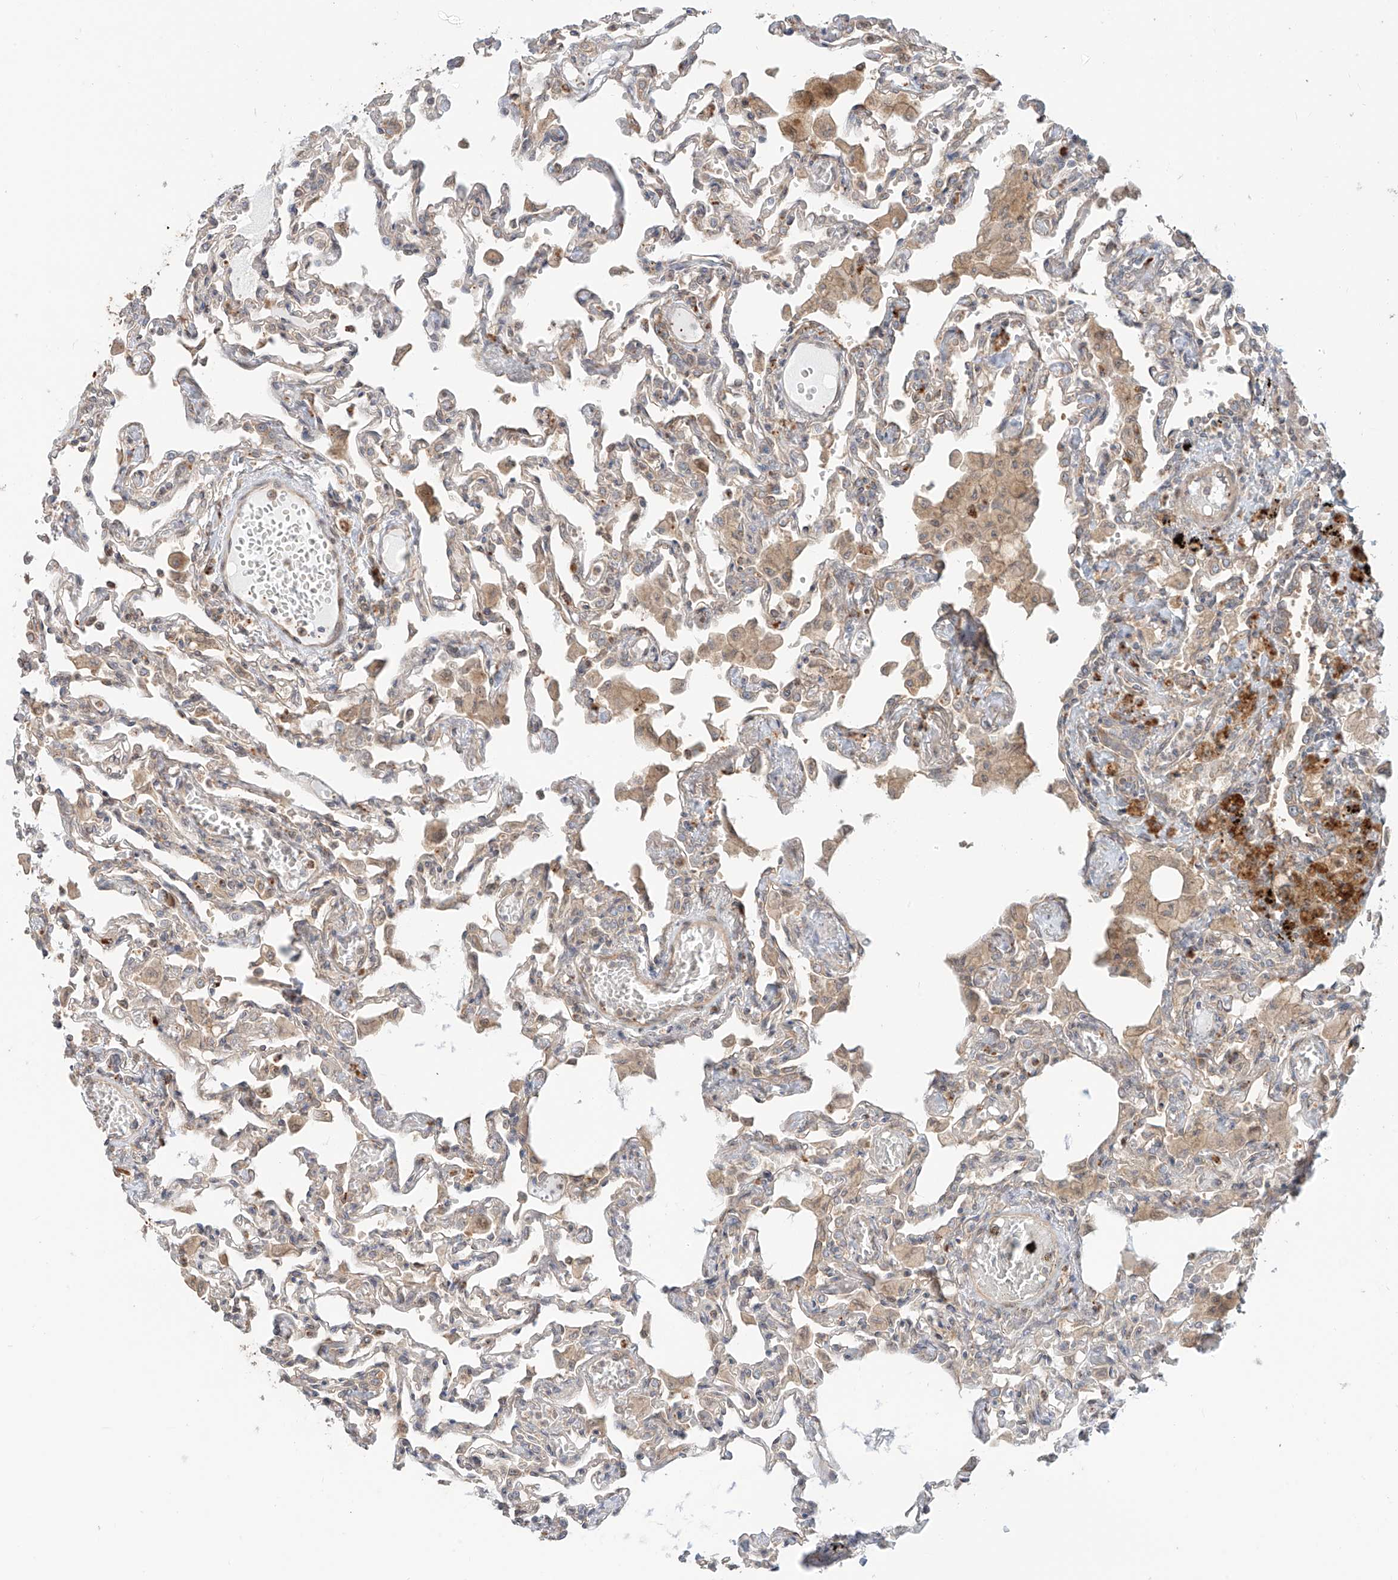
{"staining": {"intensity": "weak", "quantity": "<25%", "location": "cytoplasmic/membranous"}, "tissue": "lung", "cell_type": "Alveolar cells", "image_type": "normal", "snomed": [{"axis": "morphology", "description": "Normal tissue, NOS"}, {"axis": "topography", "description": "Bronchus"}, {"axis": "topography", "description": "Lung"}], "caption": "Immunohistochemical staining of normal lung demonstrates no significant positivity in alveolar cells. (IHC, brightfield microscopy, high magnification).", "gene": "CEP162", "patient": {"sex": "female", "age": 49}}